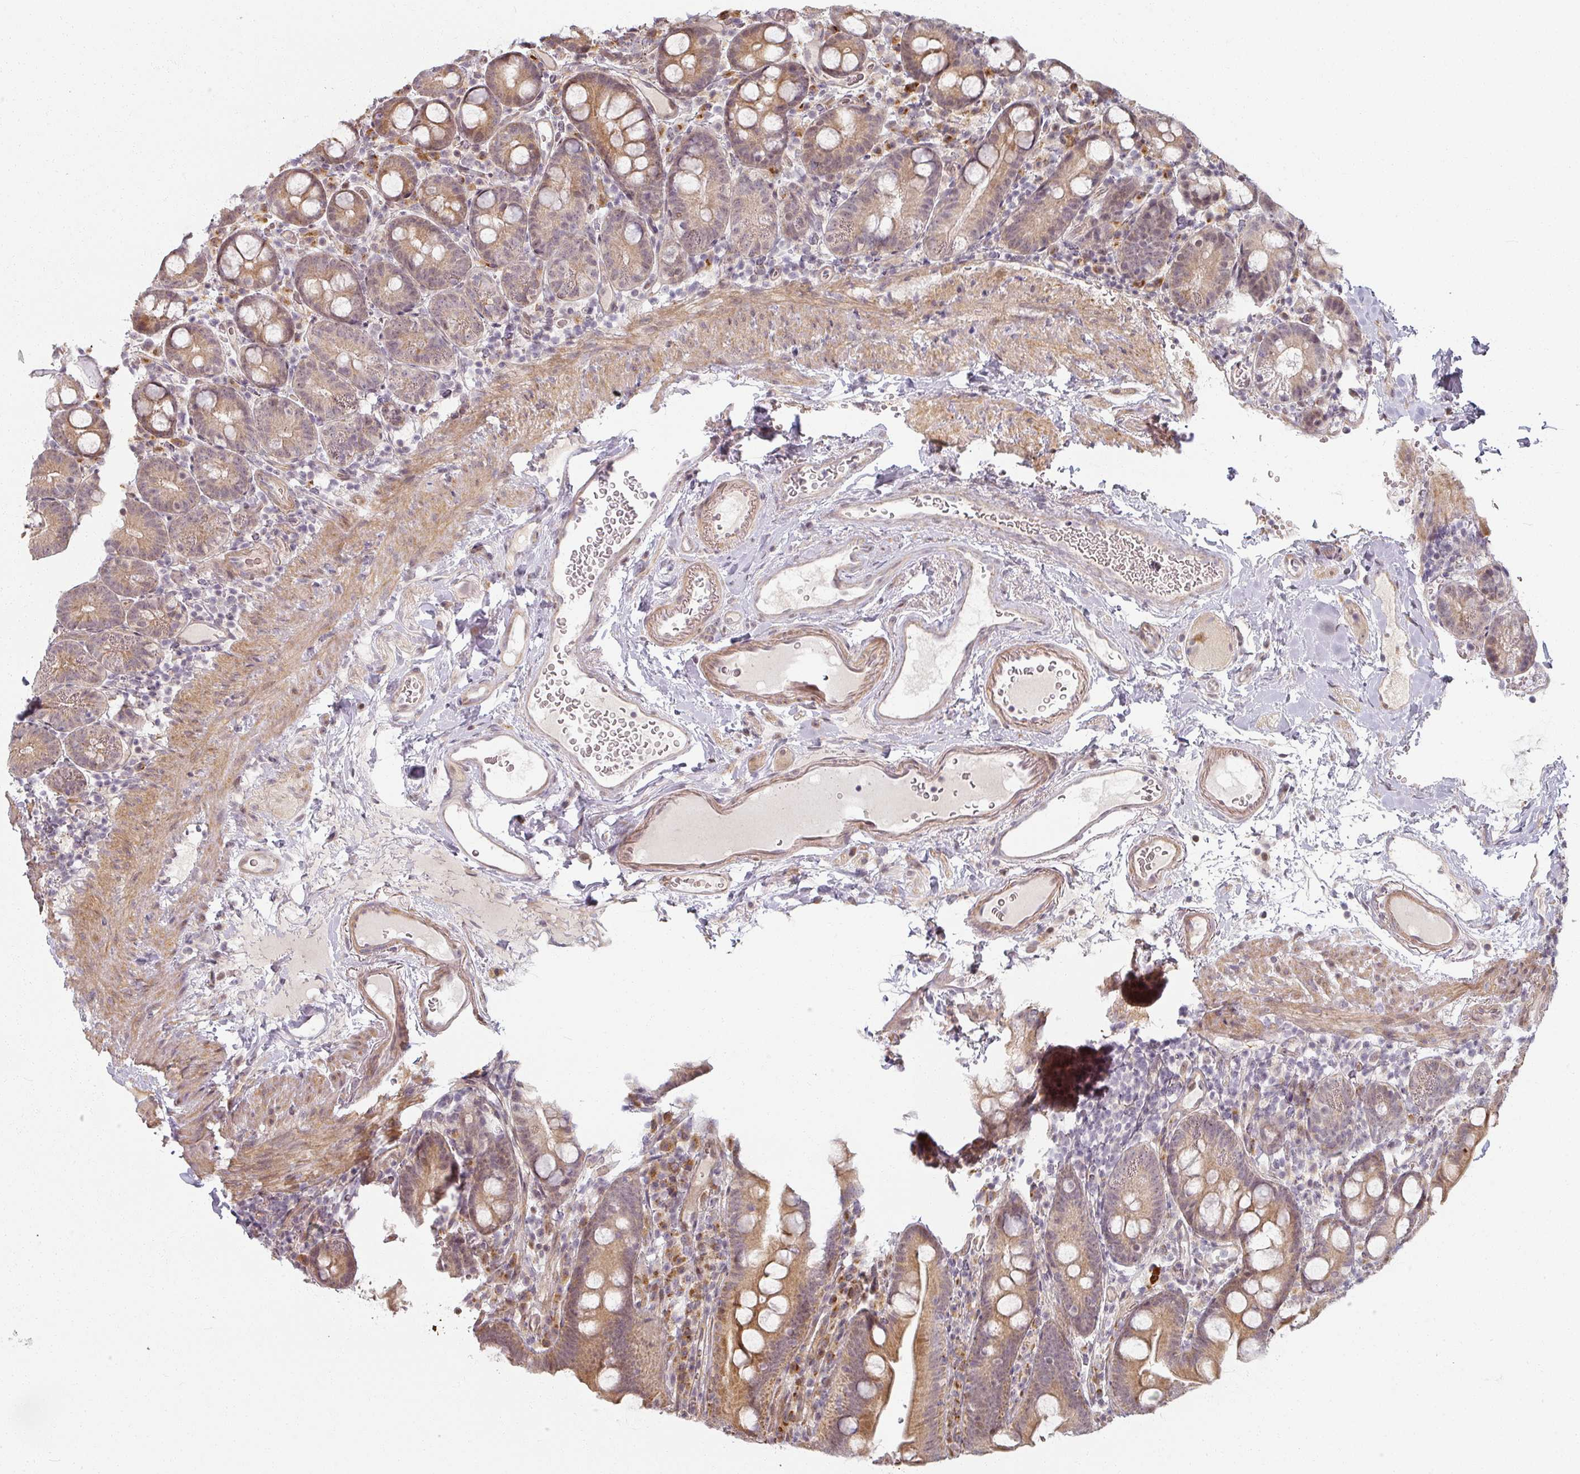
{"staining": {"intensity": "moderate", "quantity": ">75%", "location": "cytoplasmic/membranous"}, "tissue": "small intestine", "cell_type": "Glandular cells", "image_type": "normal", "snomed": [{"axis": "morphology", "description": "Normal tissue, NOS"}, {"axis": "topography", "description": "Small intestine"}], "caption": "Immunohistochemistry (DAB) staining of unremarkable human small intestine reveals moderate cytoplasmic/membranous protein positivity in about >75% of glandular cells.", "gene": "MED19", "patient": {"sex": "female", "age": 68}}